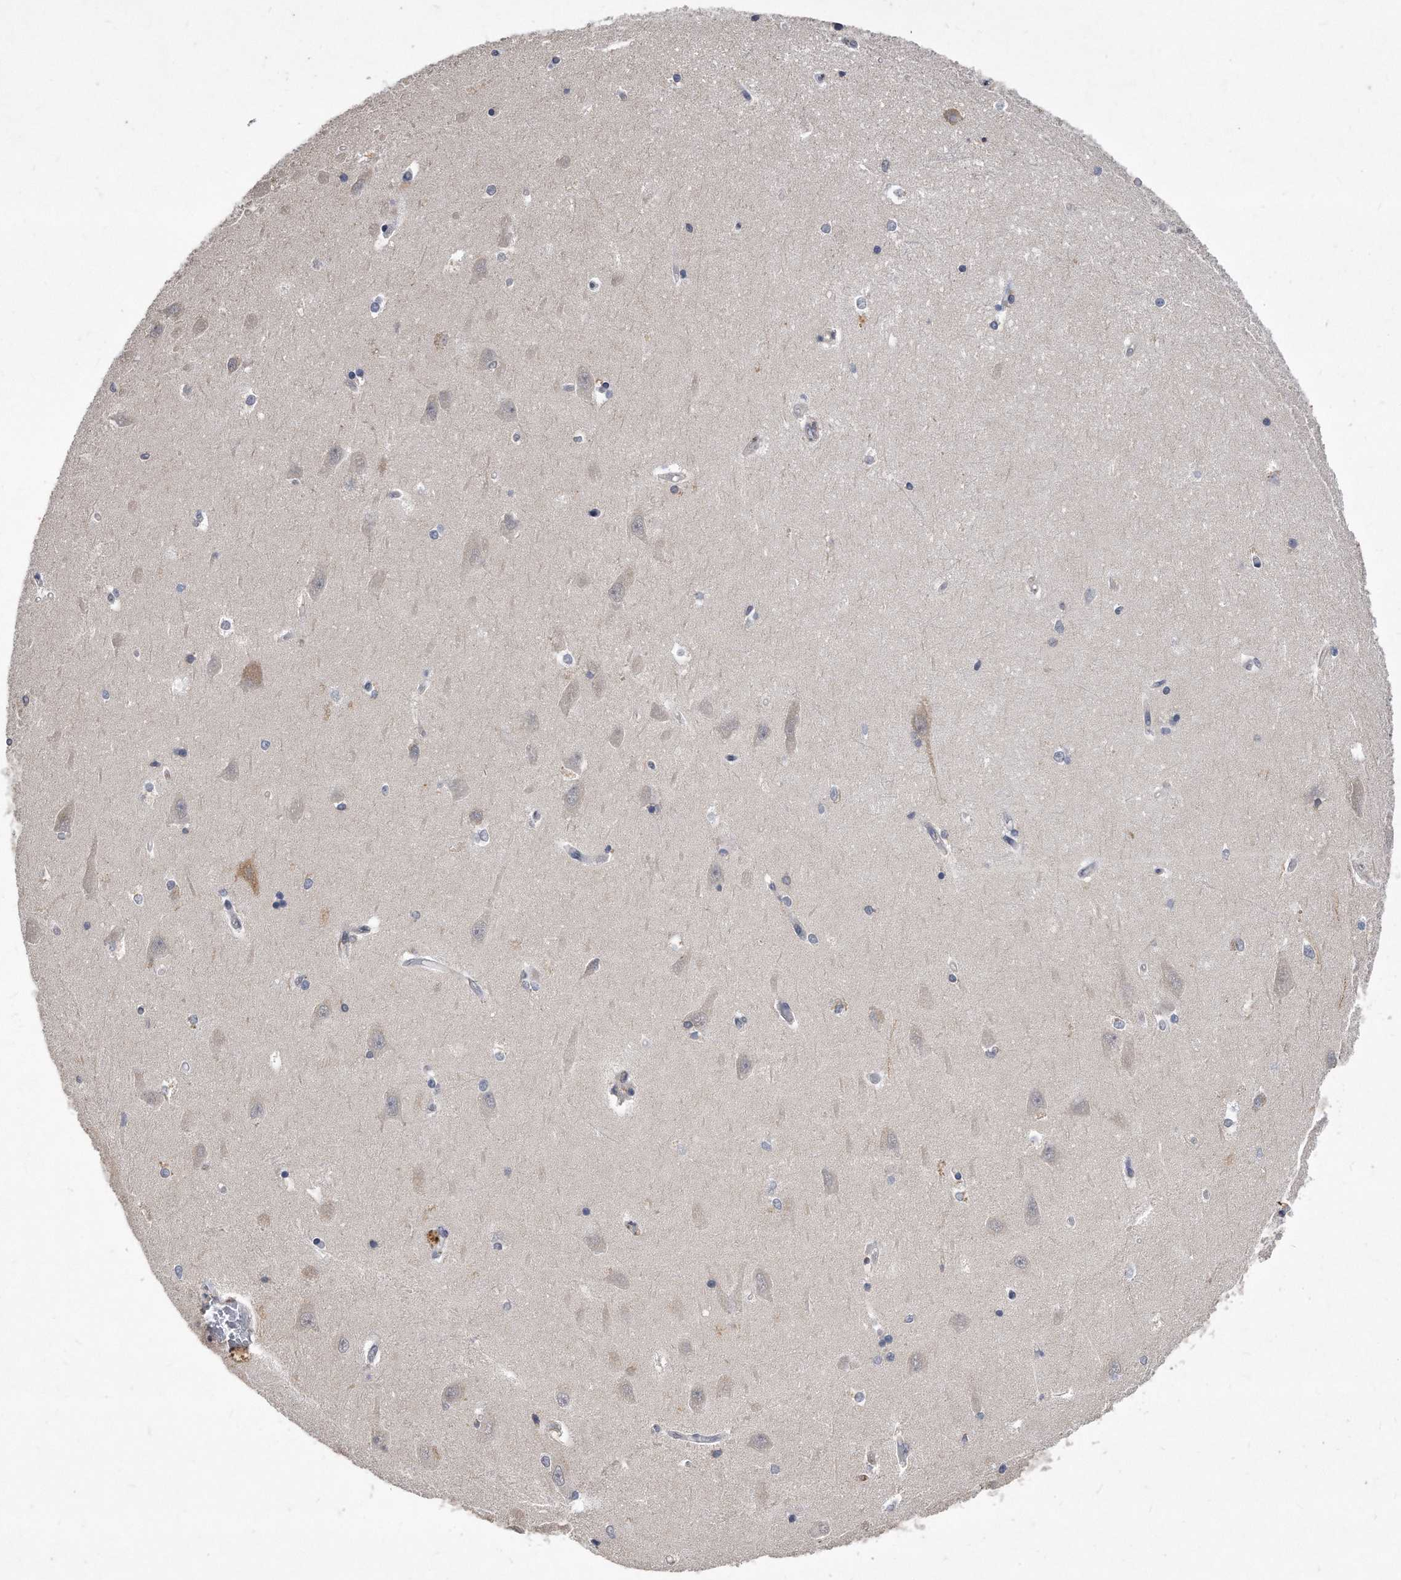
{"staining": {"intensity": "negative", "quantity": "none", "location": "none"}, "tissue": "hippocampus", "cell_type": "Glial cells", "image_type": "normal", "snomed": [{"axis": "morphology", "description": "Normal tissue, NOS"}, {"axis": "topography", "description": "Hippocampus"}], "caption": "A photomicrograph of hippocampus stained for a protein displays no brown staining in glial cells.", "gene": "HOMER3", "patient": {"sex": "male", "age": 45}}